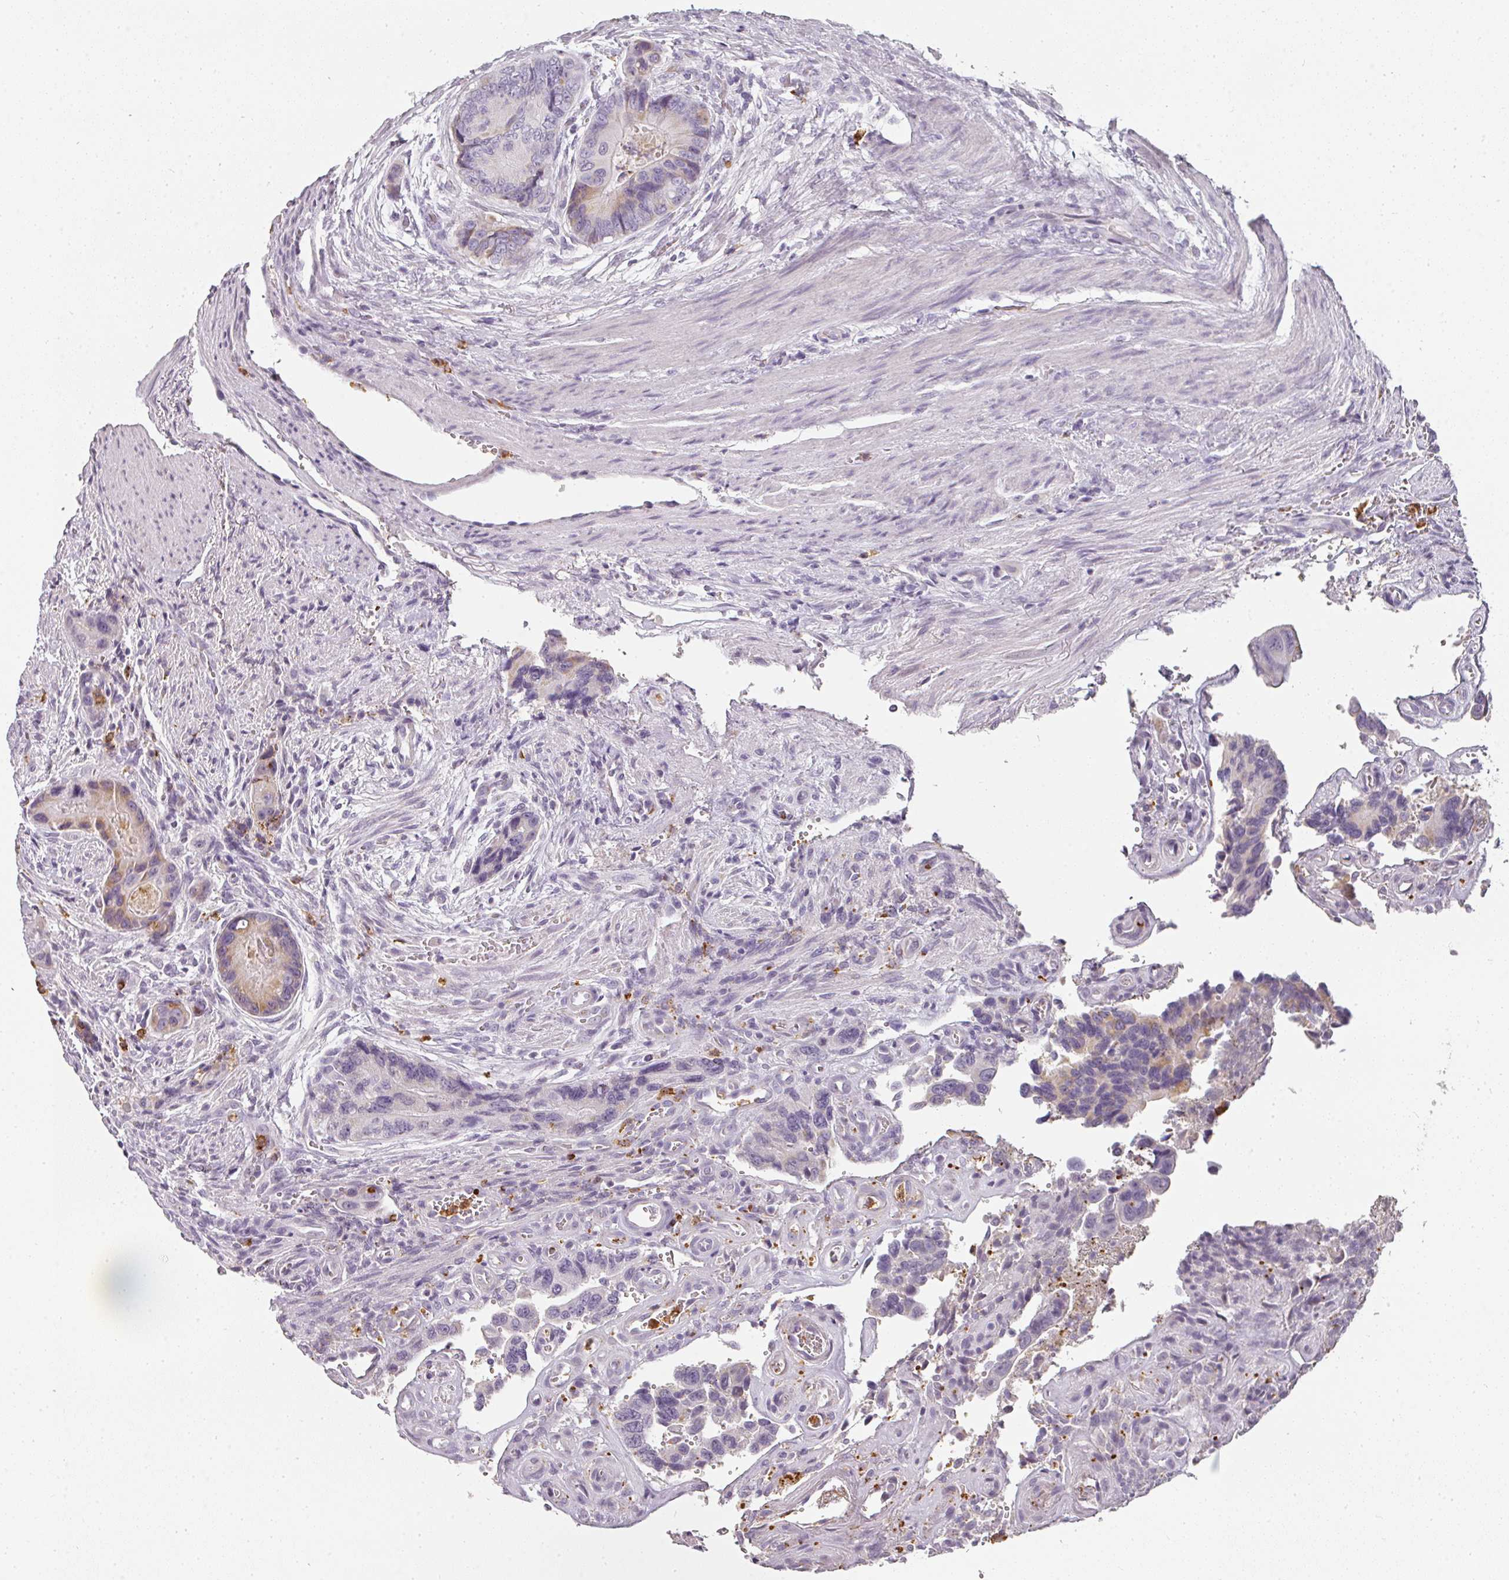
{"staining": {"intensity": "weak", "quantity": "<25%", "location": "cytoplasmic/membranous"}, "tissue": "colorectal cancer", "cell_type": "Tumor cells", "image_type": "cancer", "snomed": [{"axis": "morphology", "description": "Adenocarcinoma, NOS"}, {"axis": "topography", "description": "Colon"}], "caption": "The photomicrograph shows no significant expression in tumor cells of colorectal adenocarcinoma.", "gene": "CAMP", "patient": {"sex": "male", "age": 84}}